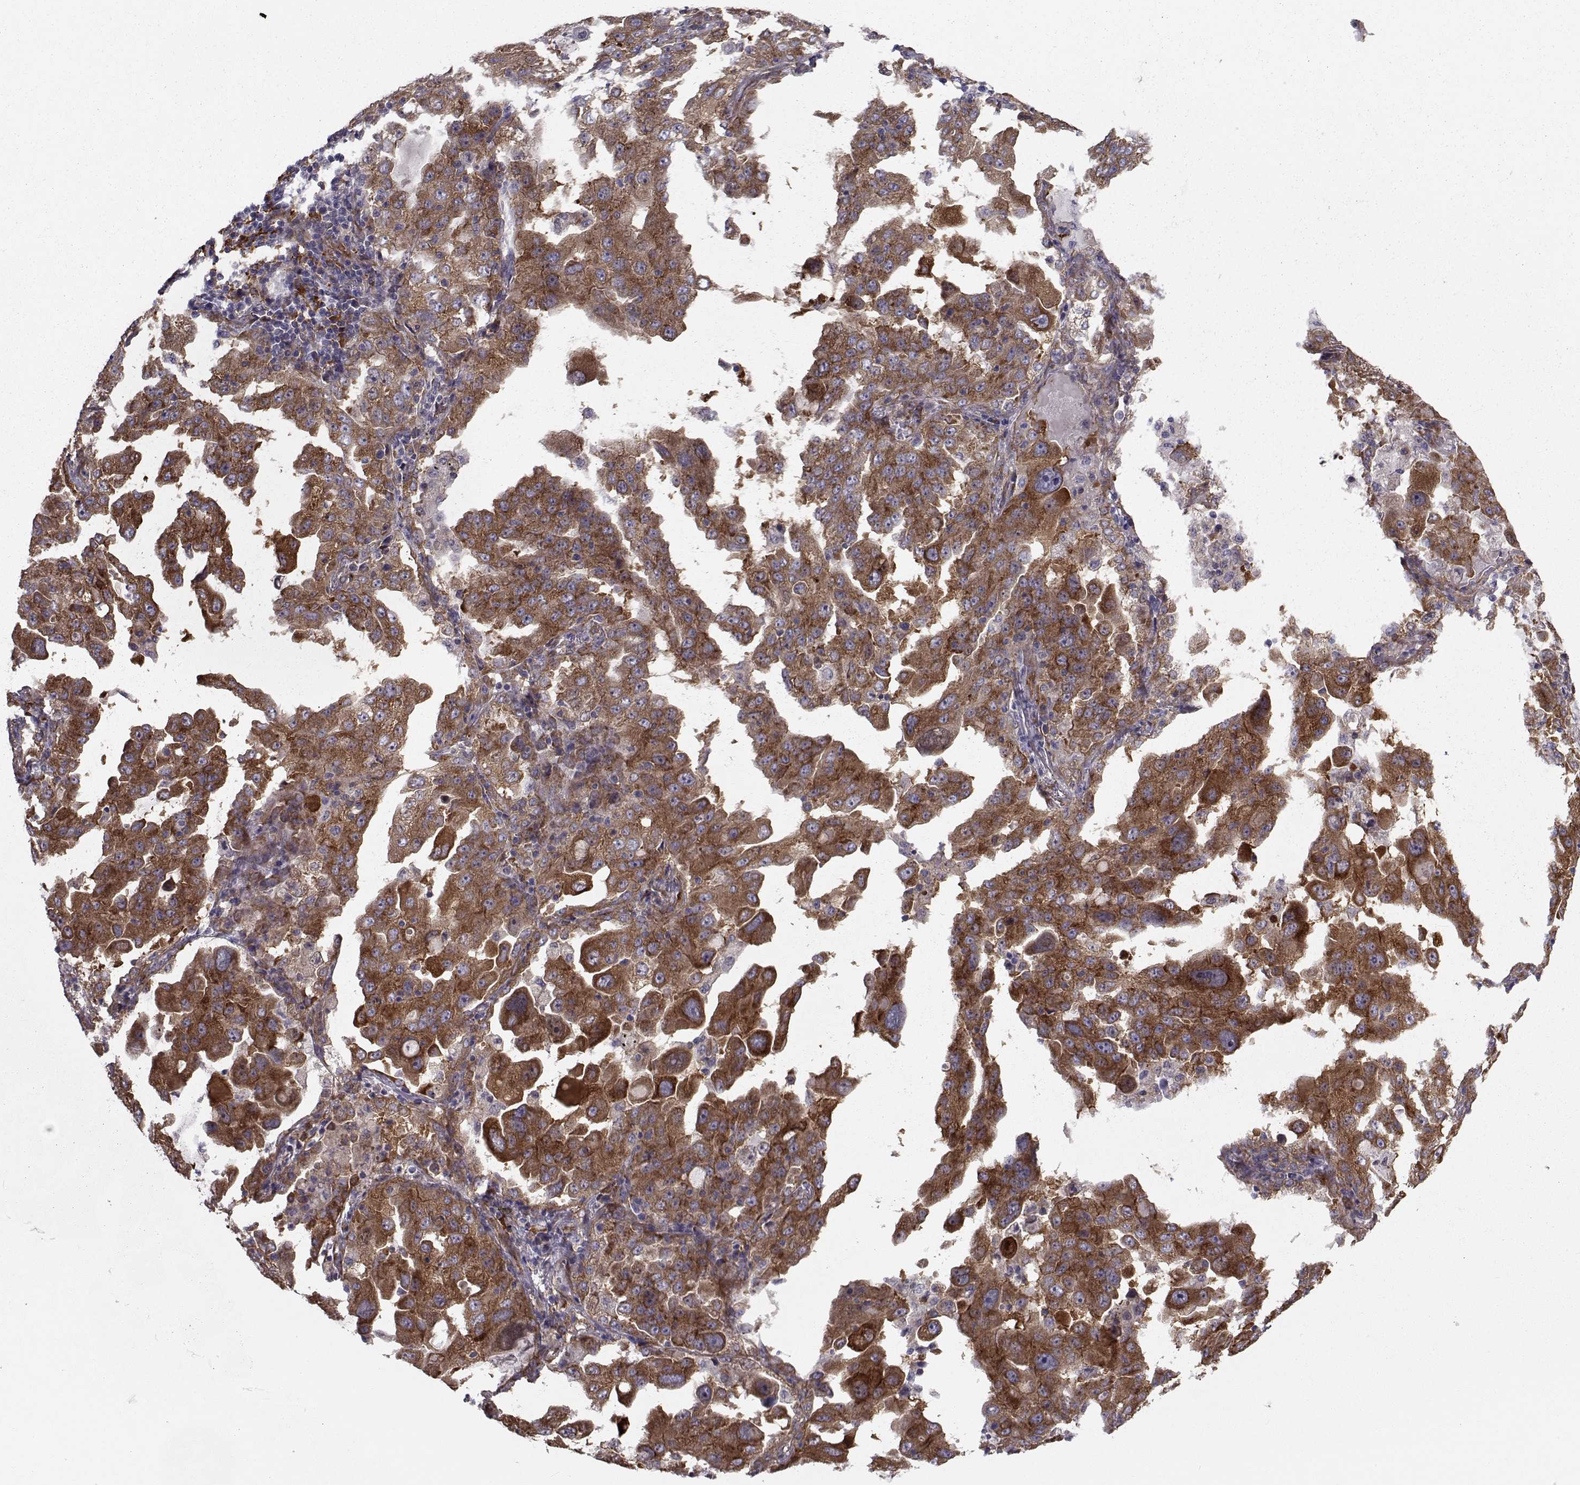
{"staining": {"intensity": "strong", "quantity": ">75%", "location": "cytoplasmic/membranous"}, "tissue": "lung cancer", "cell_type": "Tumor cells", "image_type": "cancer", "snomed": [{"axis": "morphology", "description": "Adenocarcinoma, NOS"}, {"axis": "topography", "description": "Lung"}], "caption": "High-power microscopy captured an immunohistochemistry (IHC) micrograph of lung adenocarcinoma, revealing strong cytoplasmic/membranous positivity in about >75% of tumor cells.", "gene": "TRIP10", "patient": {"sex": "female", "age": 61}}